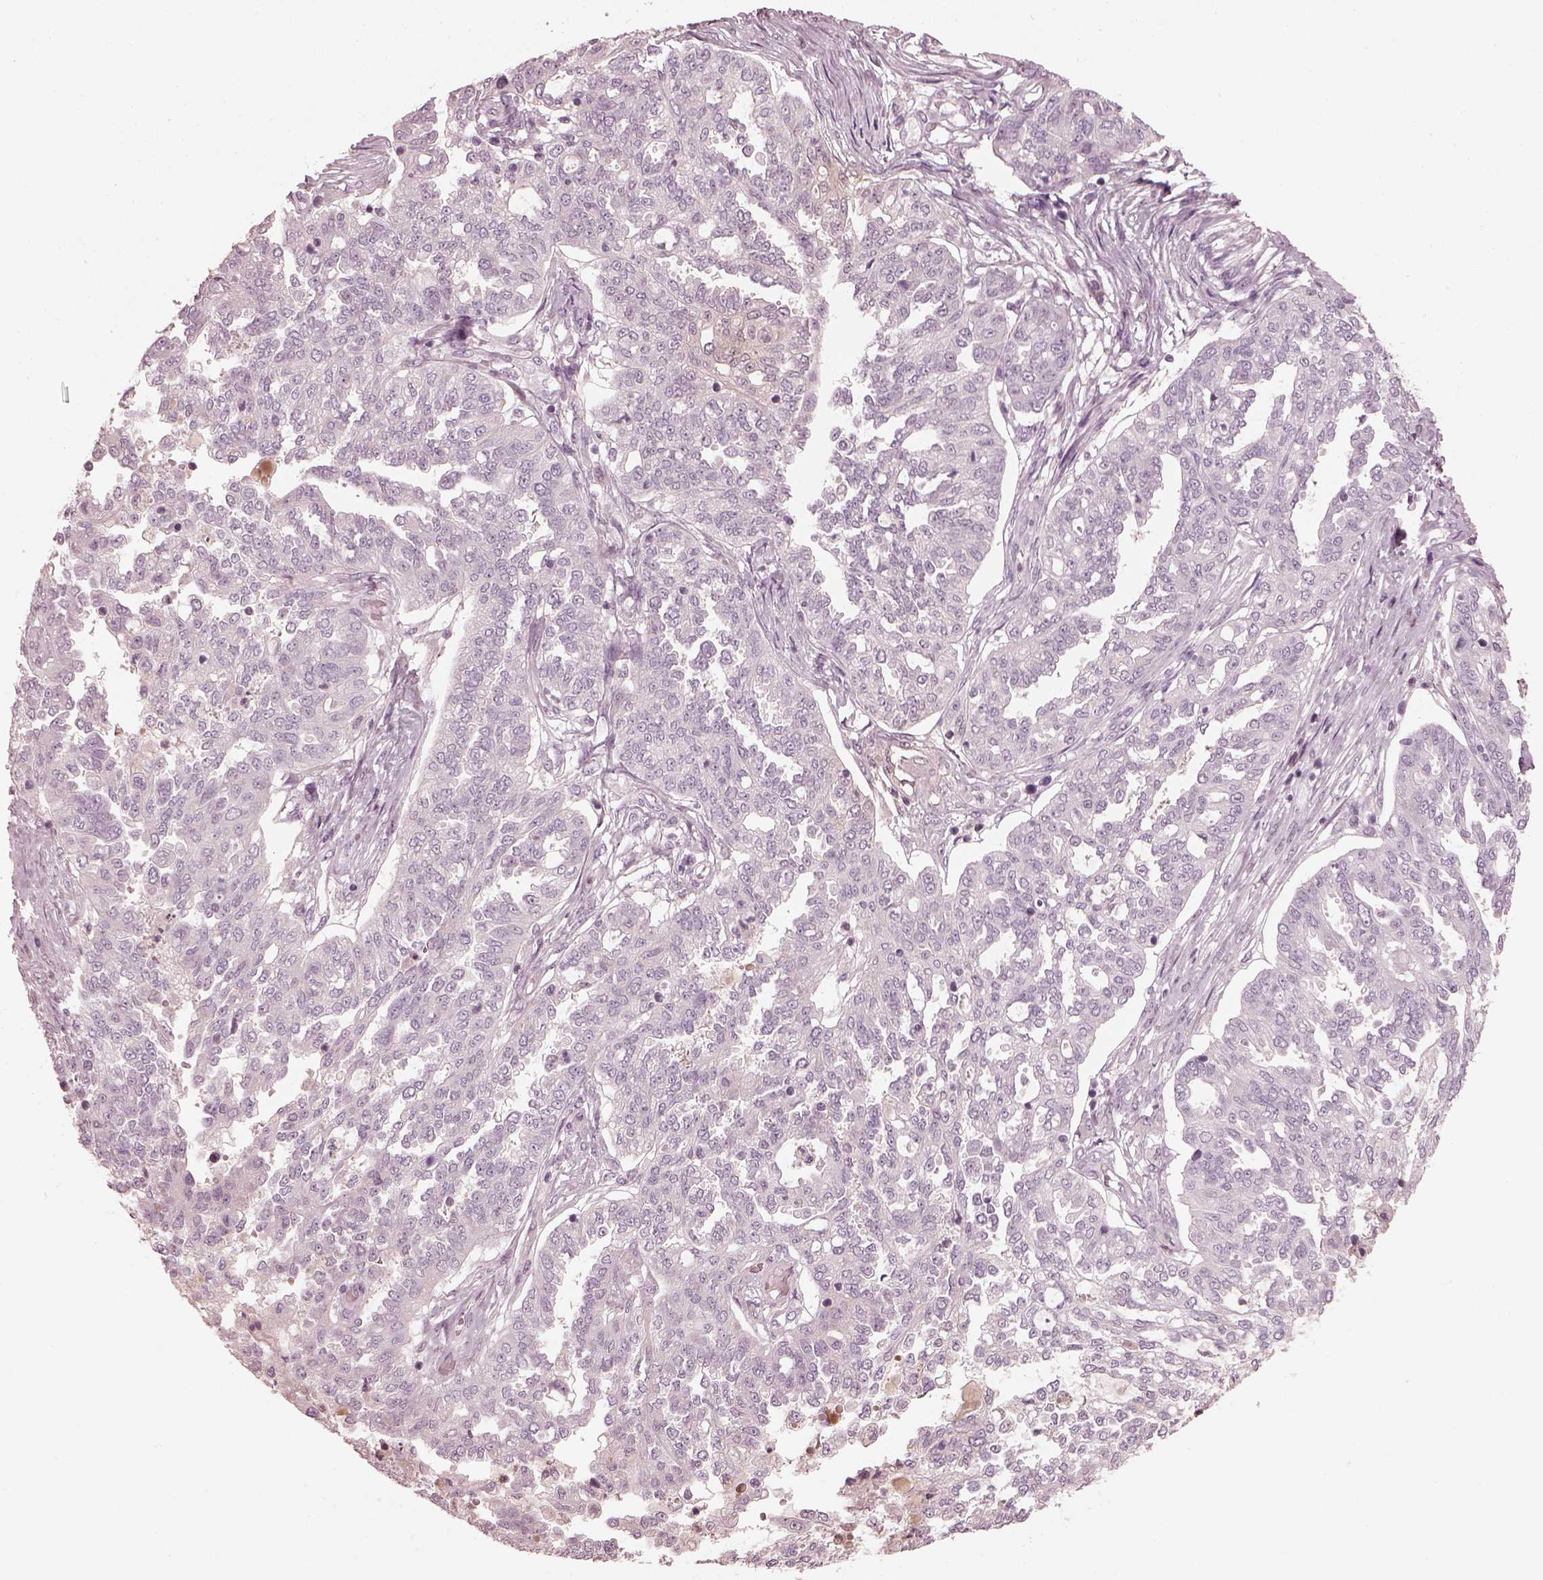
{"staining": {"intensity": "negative", "quantity": "none", "location": "none"}, "tissue": "ovarian cancer", "cell_type": "Tumor cells", "image_type": "cancer", "snomed": [{"axis": "morphology", "description": "Cystadenocarcinoma, serous, NOS"}, {"axis": "topography", "description": "Ovary"}], "caption": "Immunohistochemistry of human ovarian cancer (serous cystadenocarcinoma) displays no staining in tumor cells.", "gene": "OPTC", "patient": {"sex": "female", "age": 67}}